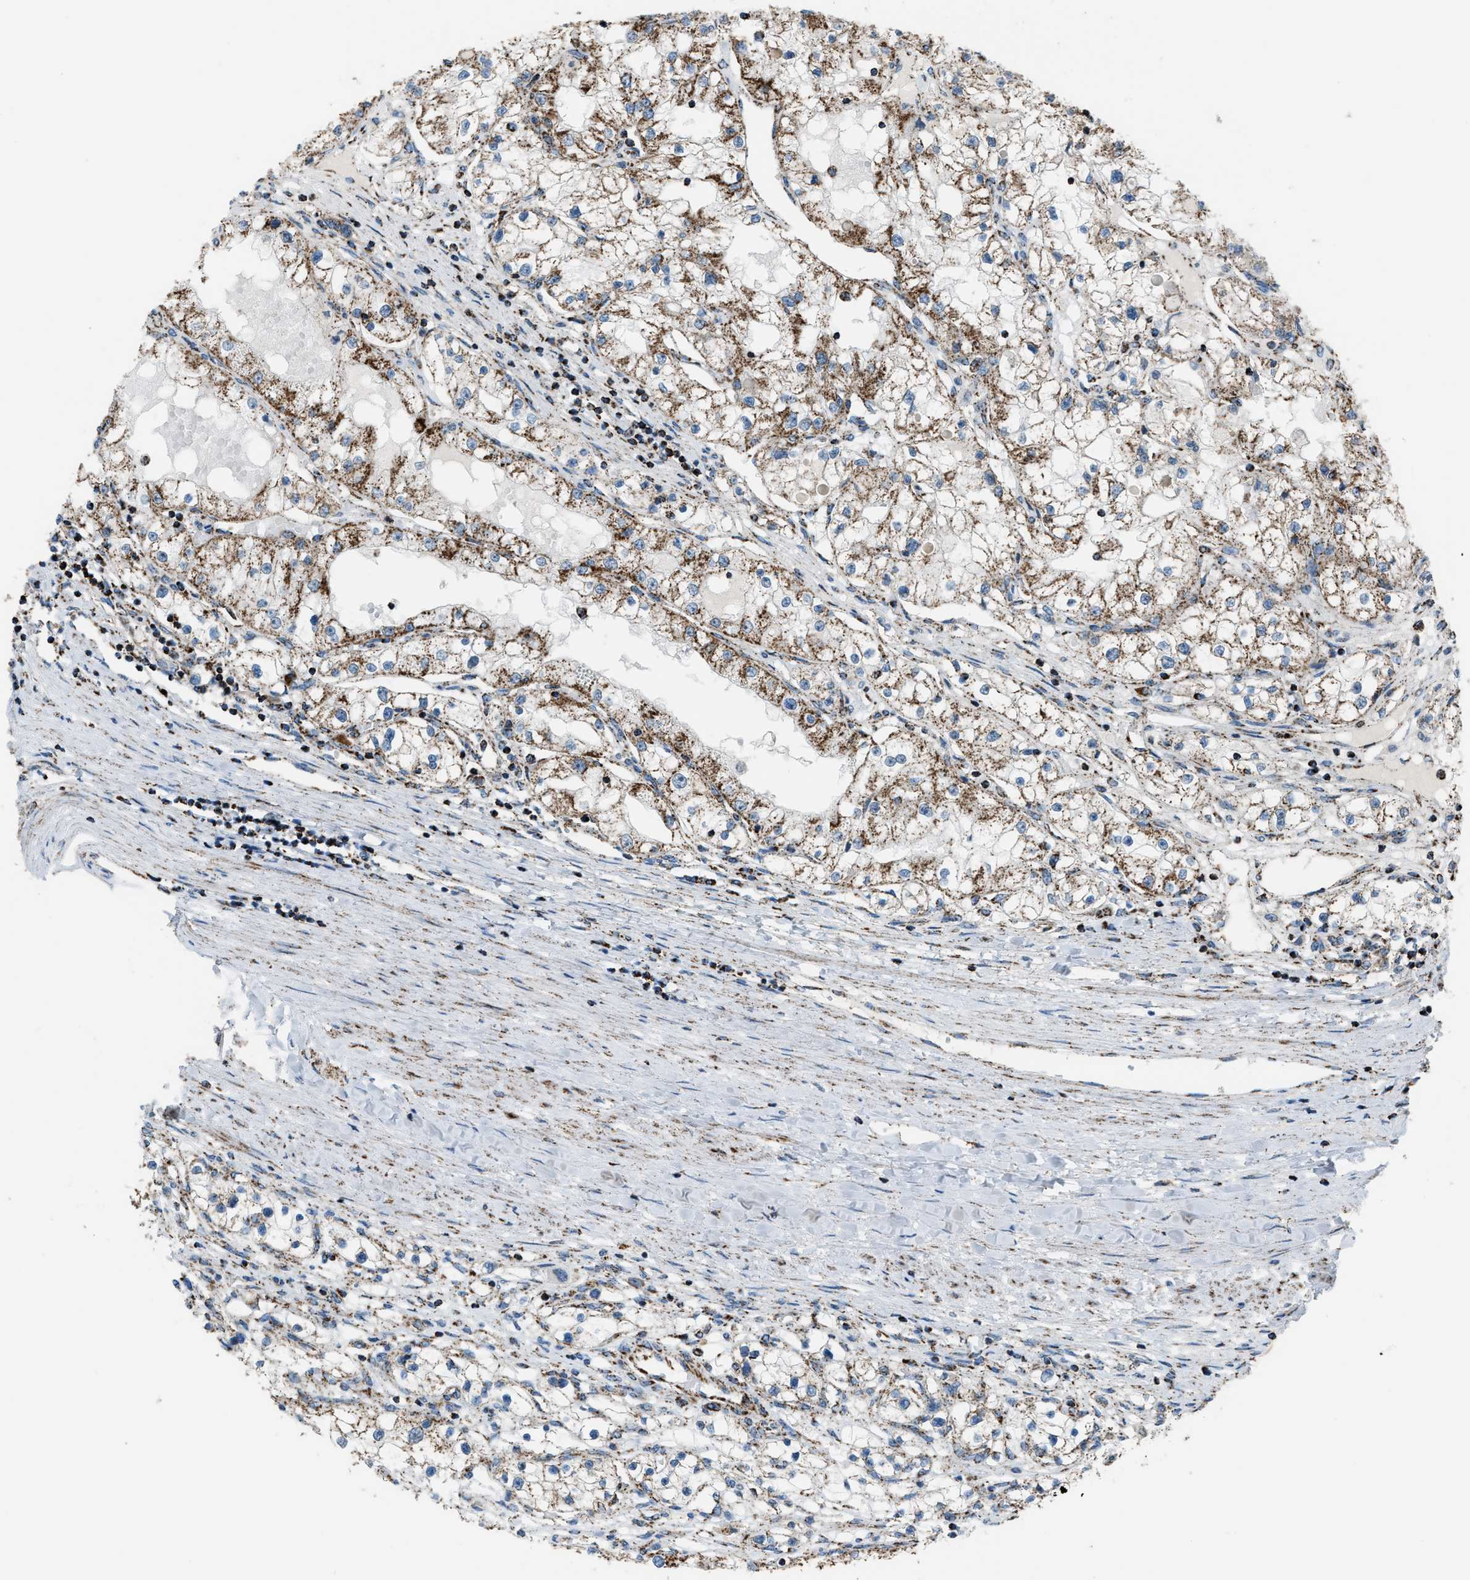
{"staining": {"intensity": "moderate", "quantity": ">75%", "location": "cytoplasmic/membranous"}, "tissue": "renal cancer", "cell_type": "Tumor cells", "image_type": "cancer", "snomed": [{"axis": "morphology", "description": "Adenocarcinoma, NOS"}, {"axis": "topography", "description": "Kidney"}], "caption": "Renal cancer stained with a protein marker demonstrates moderate staining in tumor cells.", "gene": "MDH2", "patient": {"sex": "male", "age": 68}}